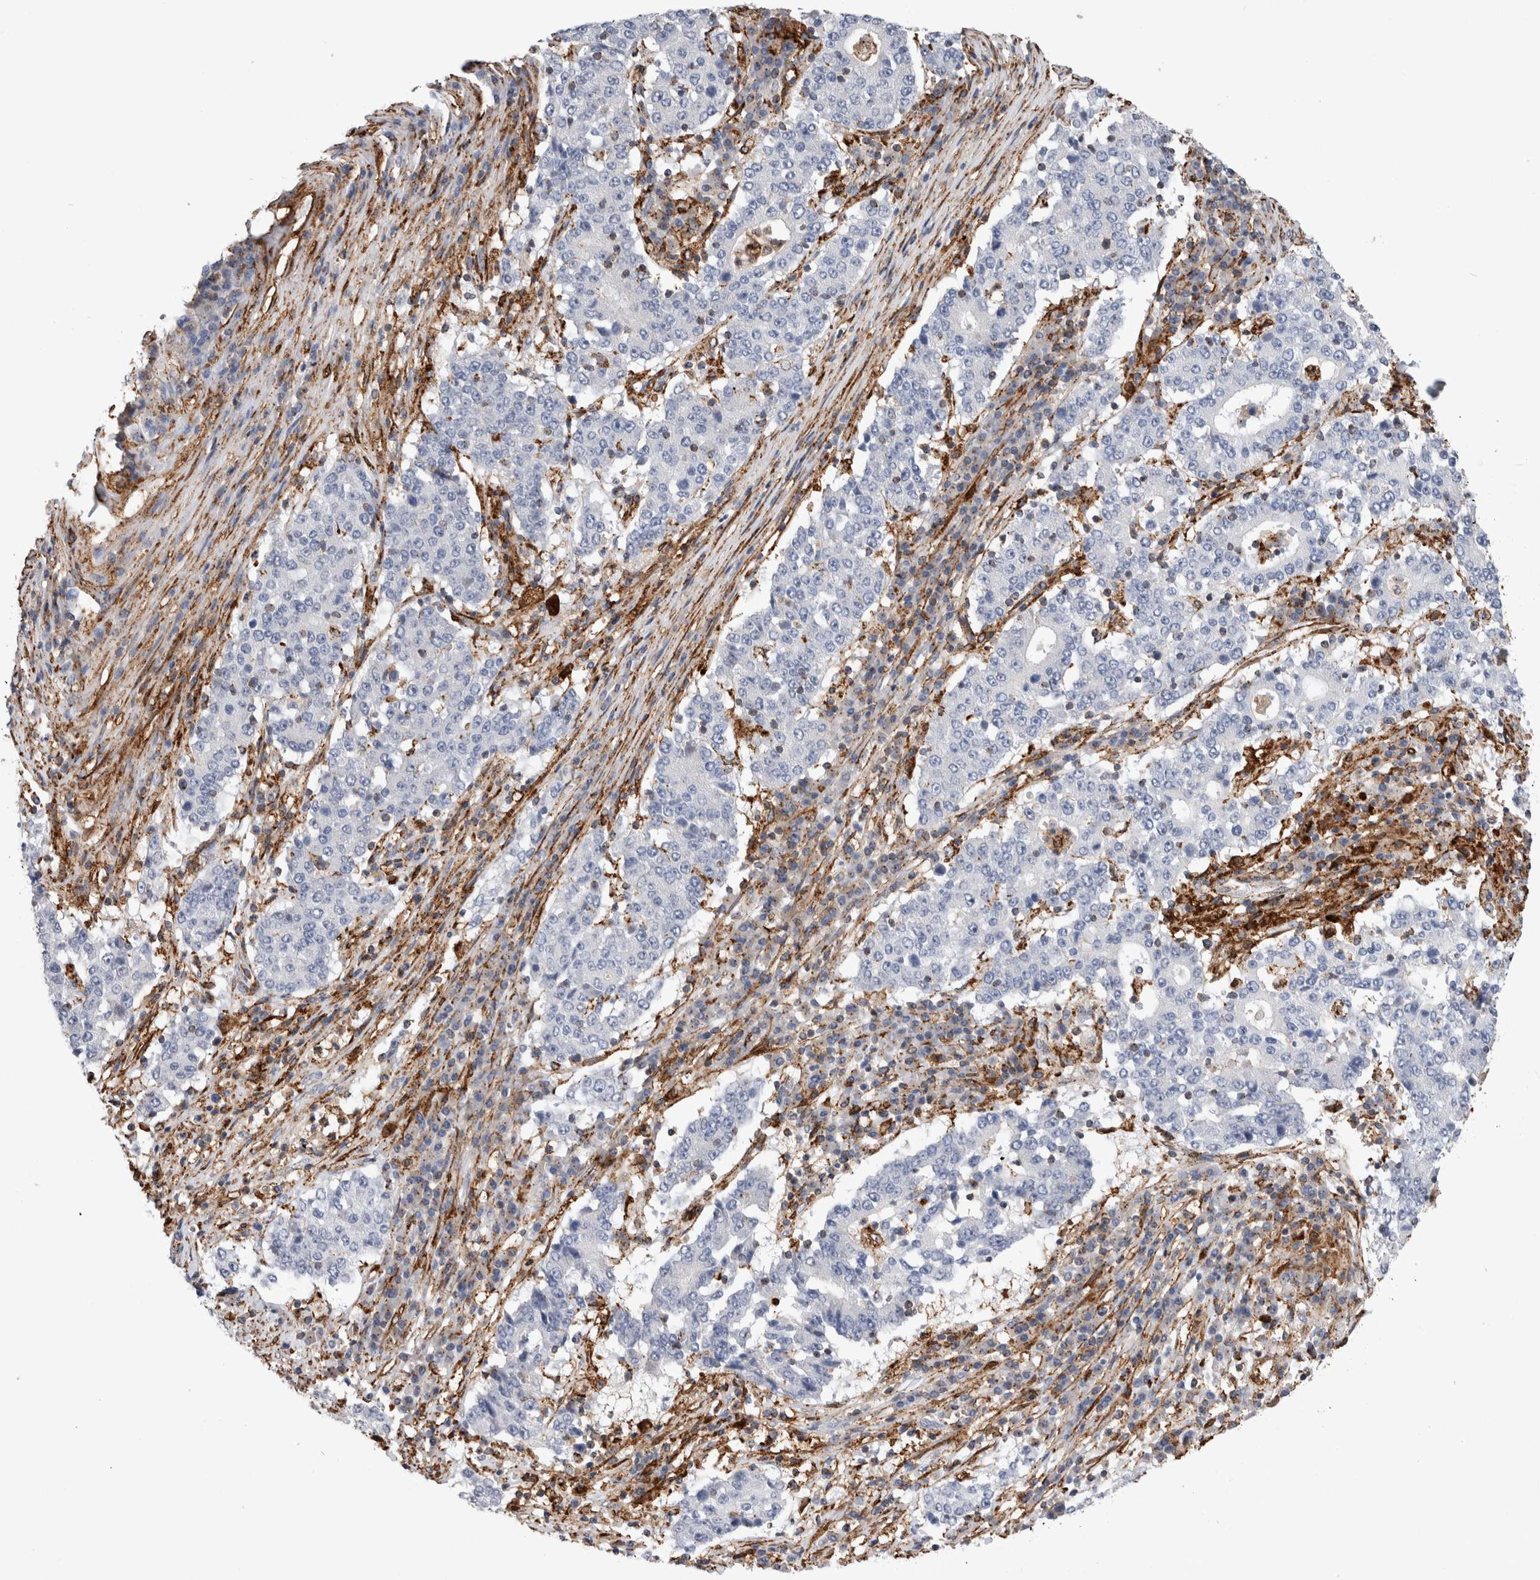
{"staining": {"intensity": "negative", "quantity": "none", "location": "none"}, "tissue": "stomach cancer", "cell_type": "Tumor cells", "image_type": "cancer", "snomed": [{"axis": "morphology", "description": "Adenocarcinoma, NOS"}, {"axis": "topography", "description": "Stomach"}], "caption": "The histopathology image displays no staining of tumor cells in stomach adenocarcinoma.", "gene": "CCDC88B", "patient": {"sex": "male", "age": 59}}